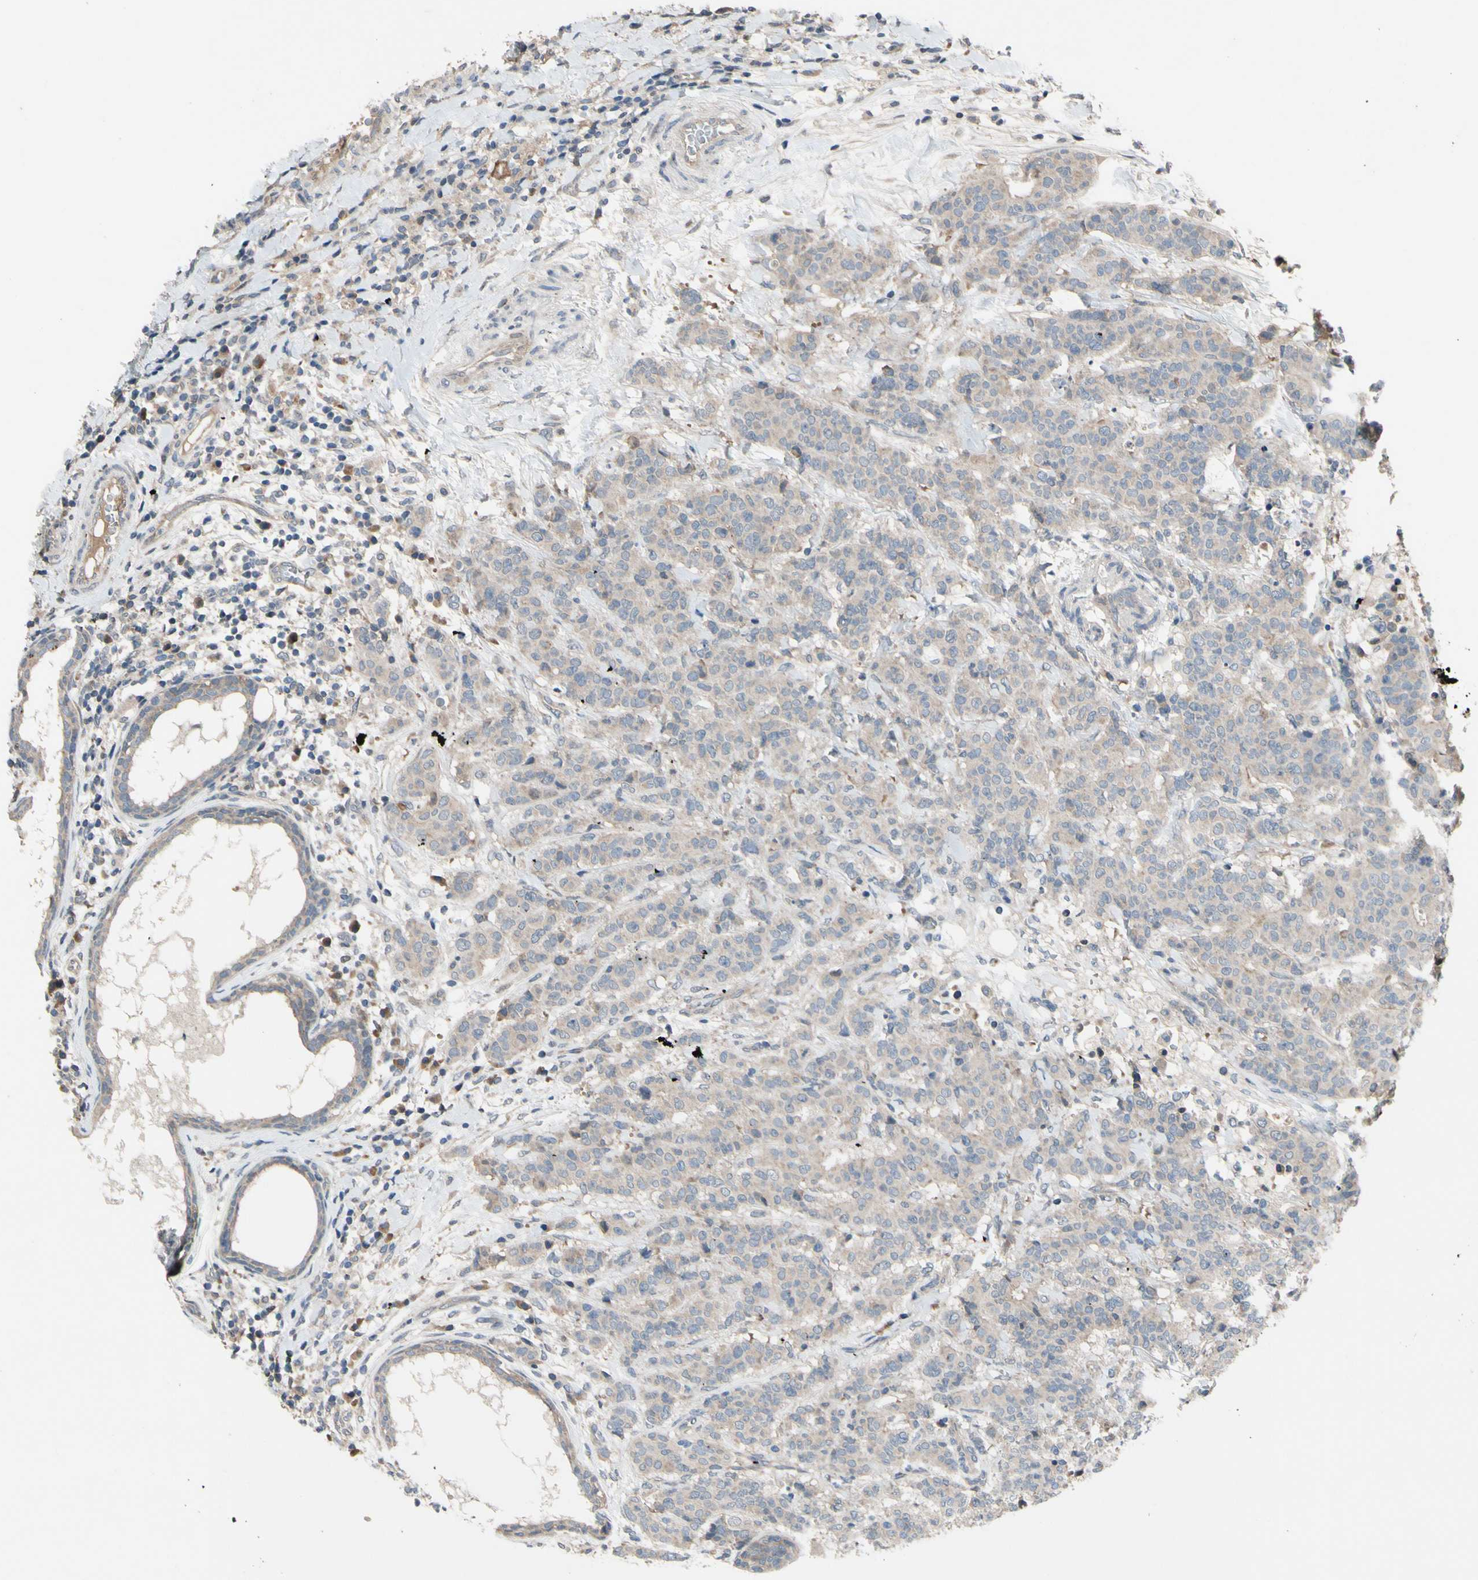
{"staining": {"intensity": "weak", "quantity": ">75%", "location": "cytoplasmic/membranous"}, "tissue": "breast cancer", "cell_type": "Tumor cells", "image_type": "cancer", "snomed": [{"axis": "morphology", "description": "Duct carcinoma"}, {"axis": "topography", "description": "Breast"}], "caption": "A photomicrograph of human breast cancer stained for a protein exhibits weak cytoplasmic/membranous brown staining in tumor cells. (brown staining indicates protein expression, while blue staining denotes nuclei).", "gene": "ICAM5", "patient": {"sex": "female", "age": 40}}